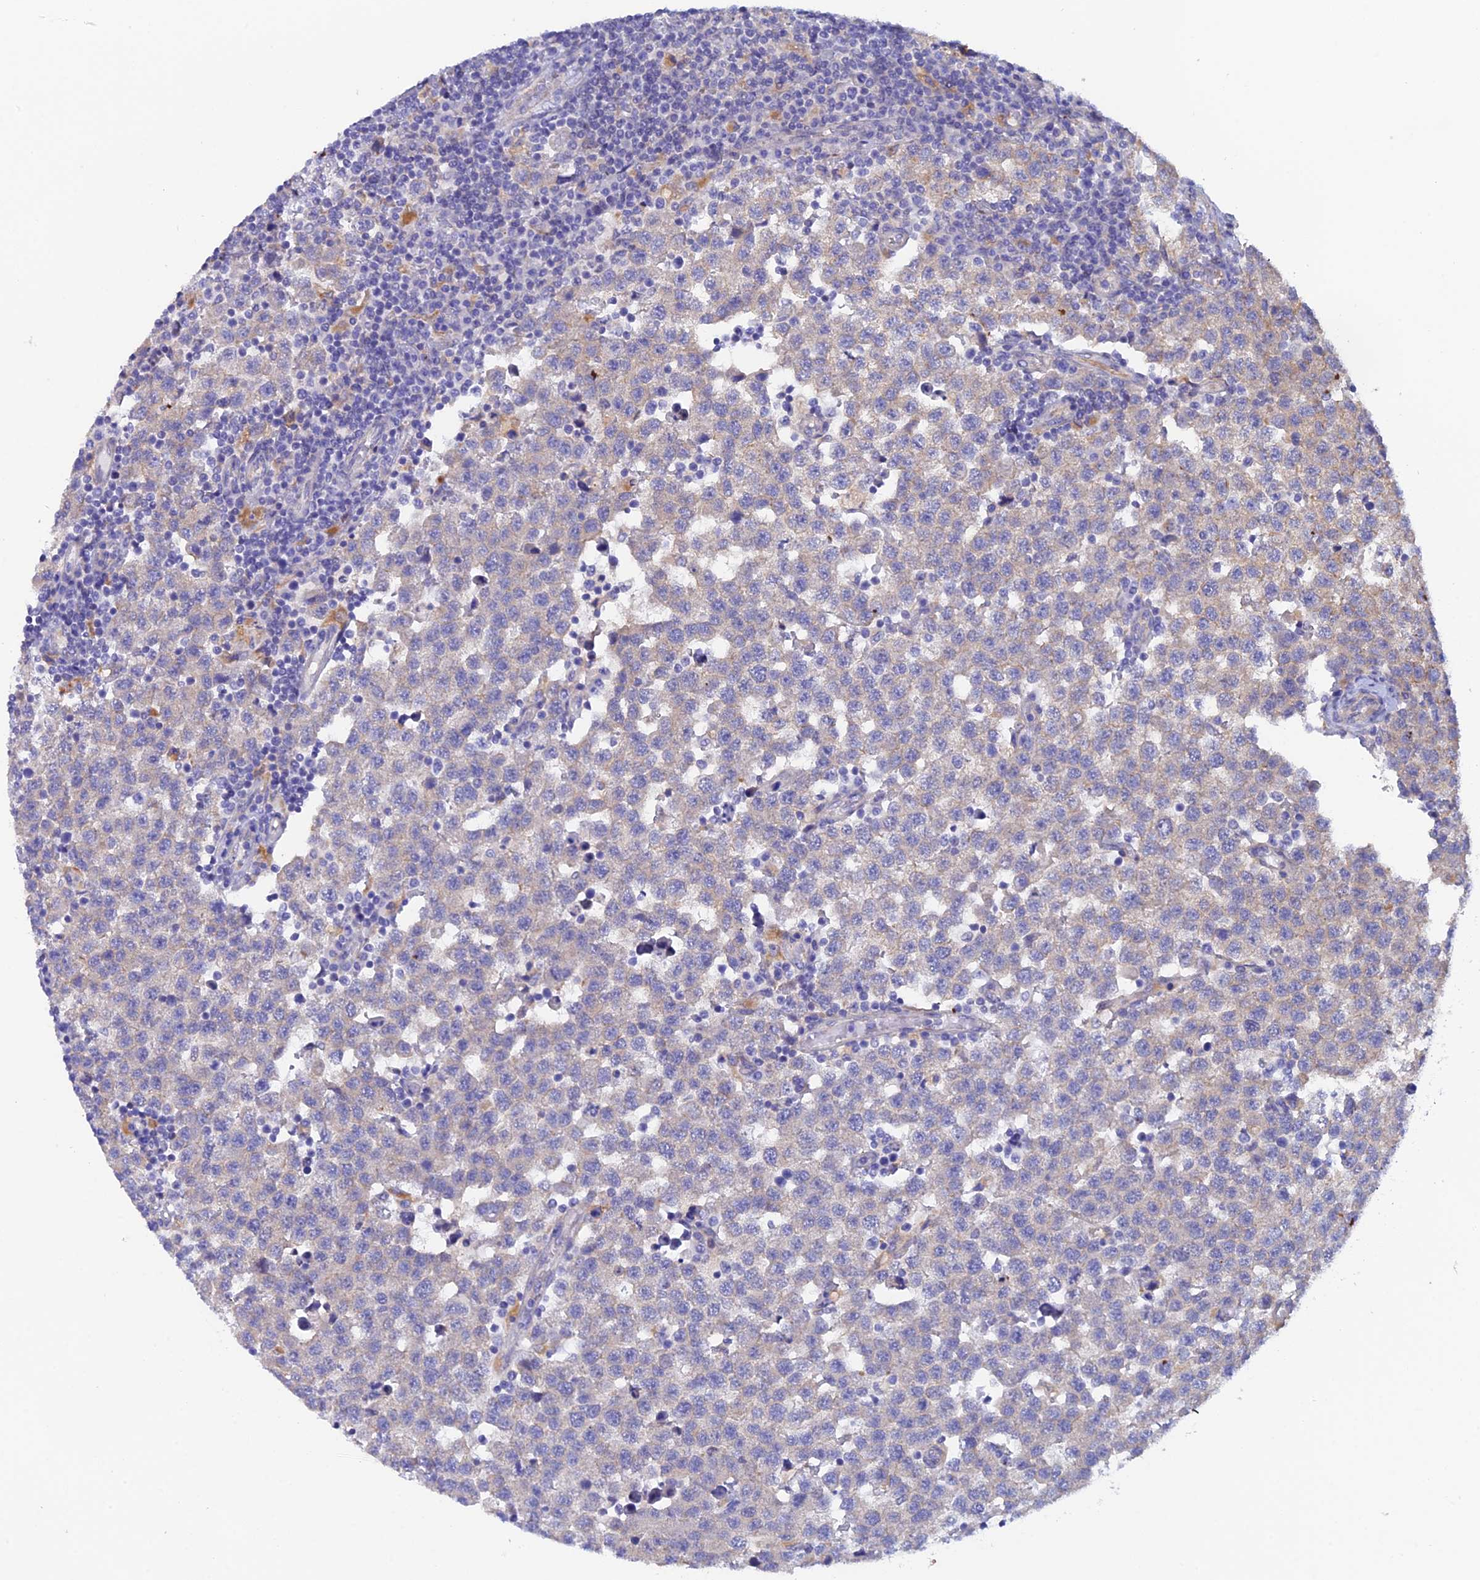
{"staining": {"intensity": "negative", "quantity": "none", "location": "none"}, "tissue": "testis cancer", "cell_type": "Tumor cells", "image_type": "cancer", "snomed": [{"axis": "morphology", "description": "Seminoma, NOS"}, {"axis": "topography", "description": "Testis"}], "caption": "Tumor cells show no significant expression in testis cancer (seminoma).", "gene": "FZR1", "patient": {"sex": "male", "age": 34}}